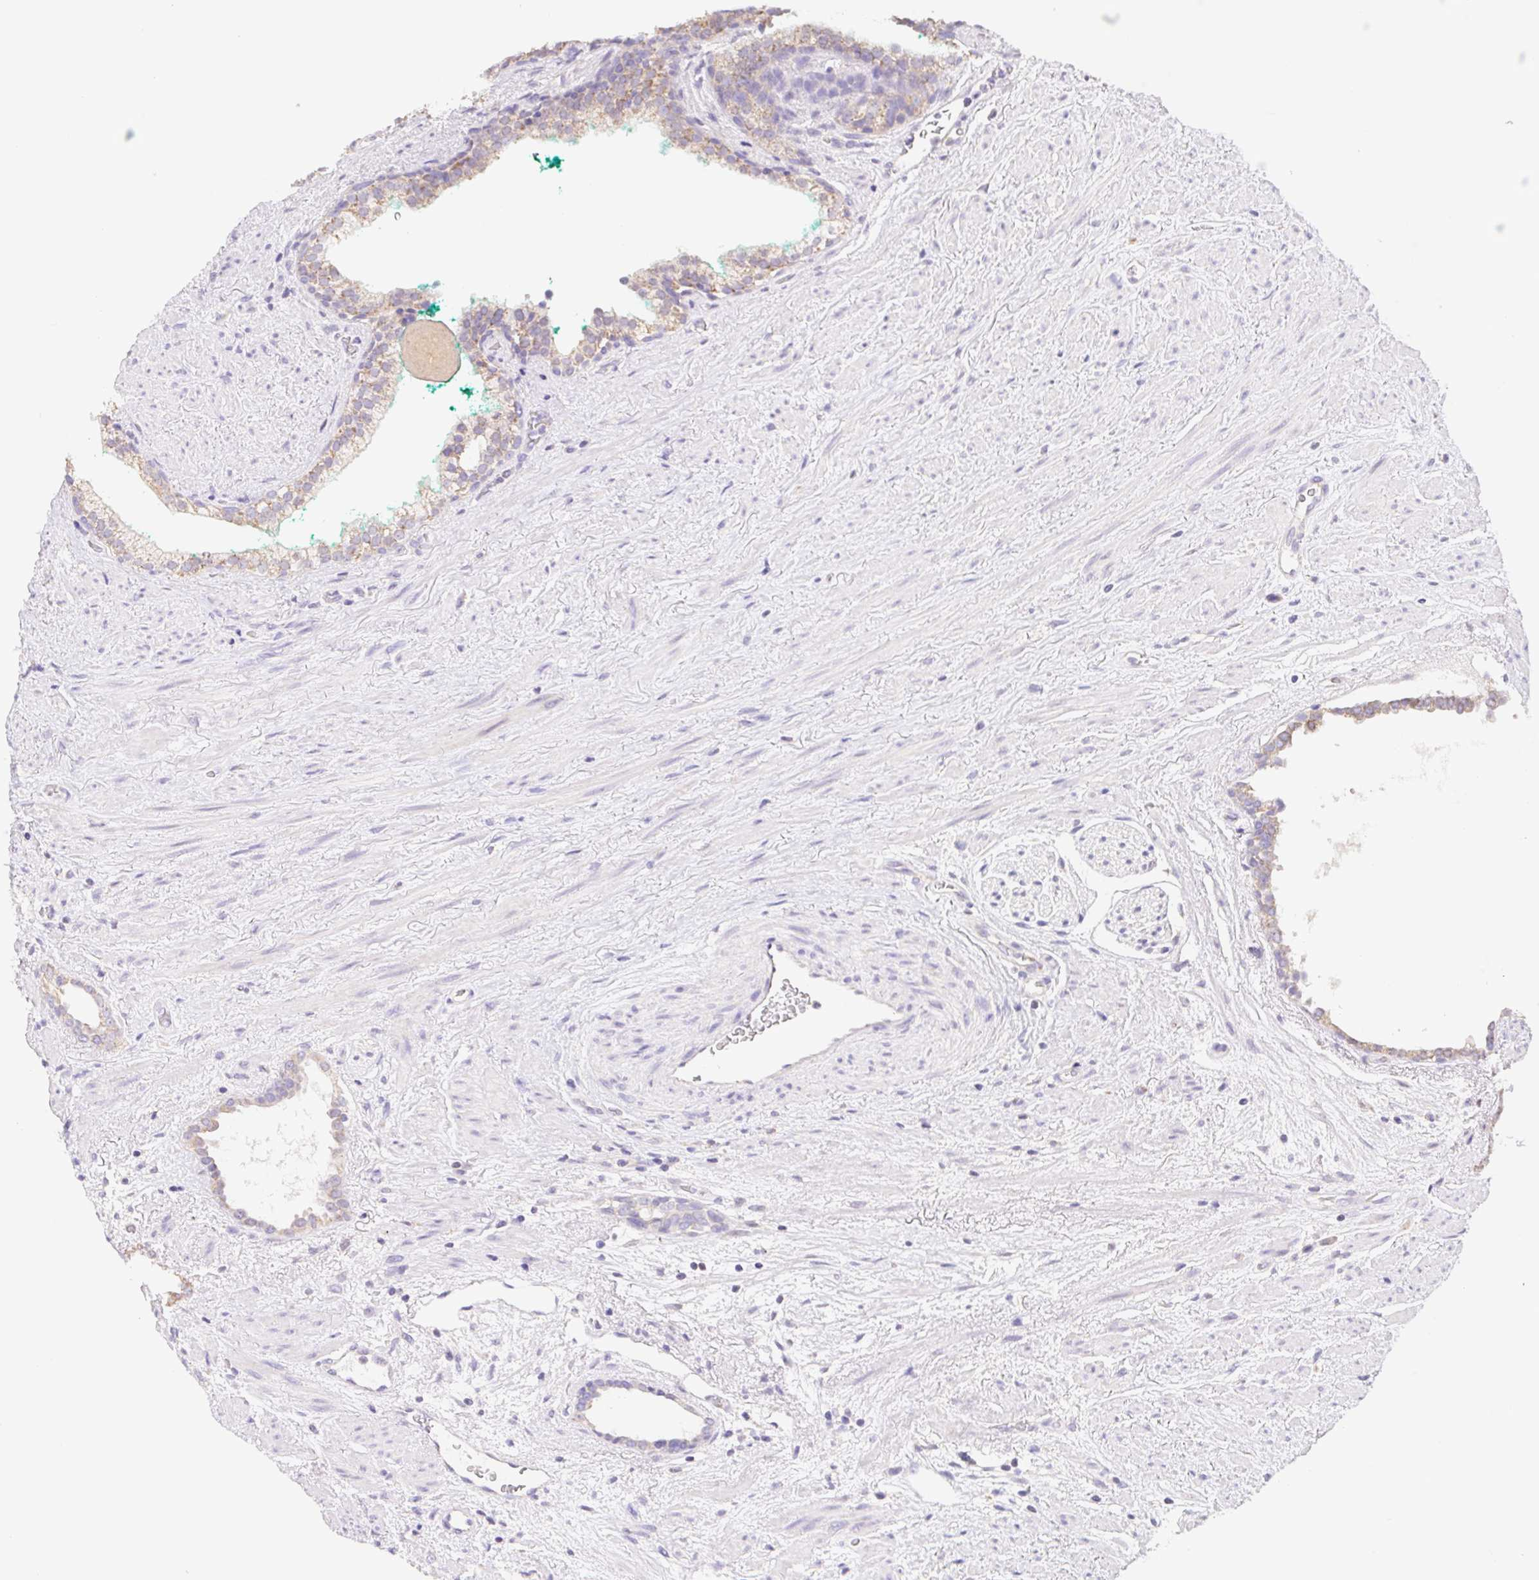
{"staining": {"intensity": "weak", "quantity": ">75%", "location": "cytoplasmic/membranous"}, "tissue": "prostate cancer", "cell_type": "Tumor cells", "image_type": "cancer", "snomed": [{"axis": "morphology", "description": "Adenocarcinoma, High grade"}, {"axis": "topography", "description": "Prostate"}], "caption": "Weak cytoplasmic/membranous staining for a protein is seen in about >75% of tumor cells of prostate cancer using immunohistochemistry.", "gene": "FKBP6", "patient": {"sex": "male", "age": 65}}